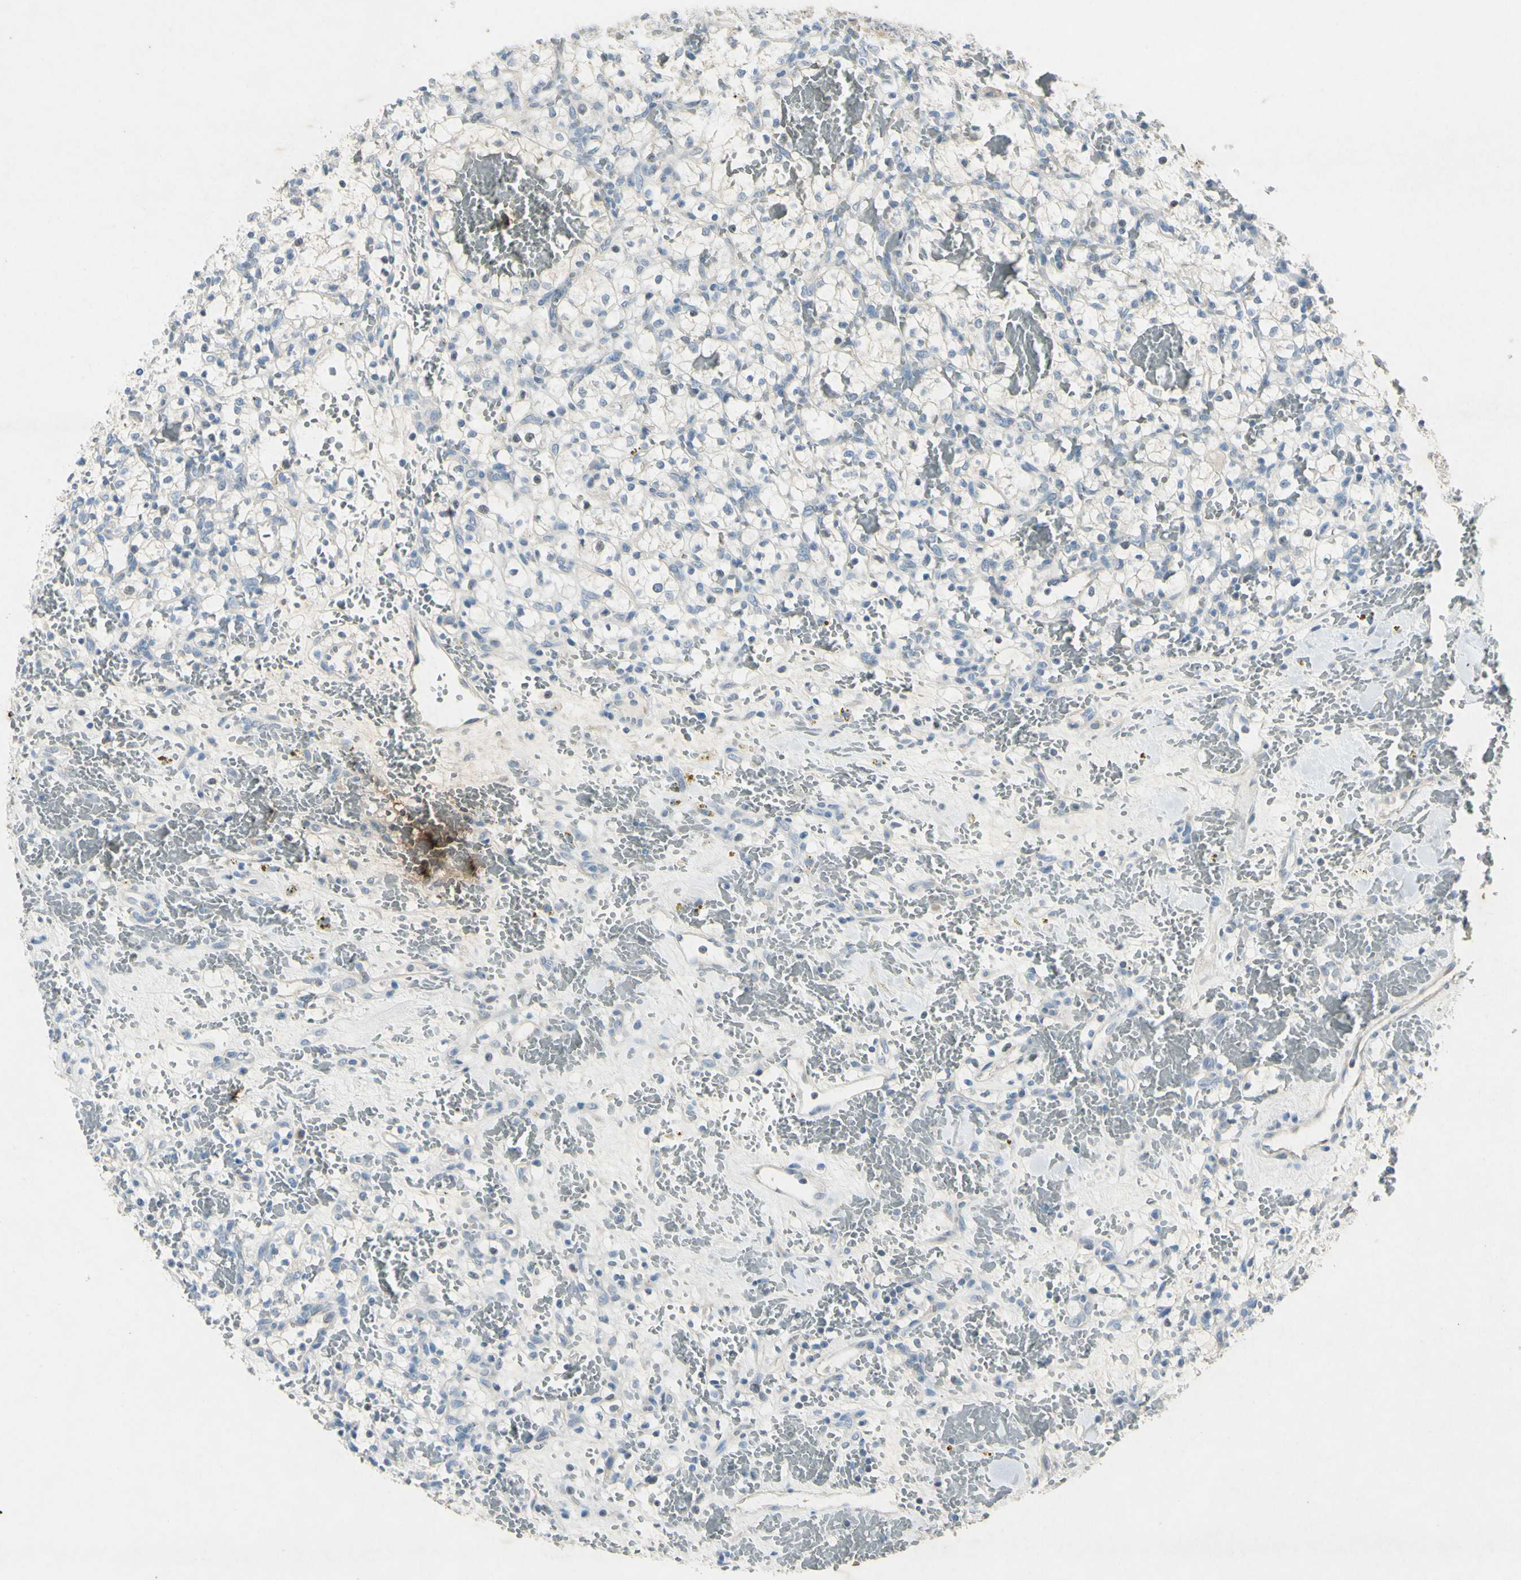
{"staining": {"intensity": "negative", "quantity": "none", "location": "none"}, "tissue": "renal cancer", "cell_type": "Tumor cells", "image_type": "cancer", "snomed": [{"axis": "morphology", "description": "Adenocarcinoma, NOS"}, {"axis": "topography", "description": "Kidney"}], "caption": "DAB immunohistochemical staining of human renal cancer (adenocarcinoma) shows no significant expression in tumor cells. (Brightfield microscopy of DAB (3,3'-diaminobenzidine) immunohistochemistry (IHC) at high magnification).", "gene": "SNAP91", "patient": {"sex": "female", "age": 60}}